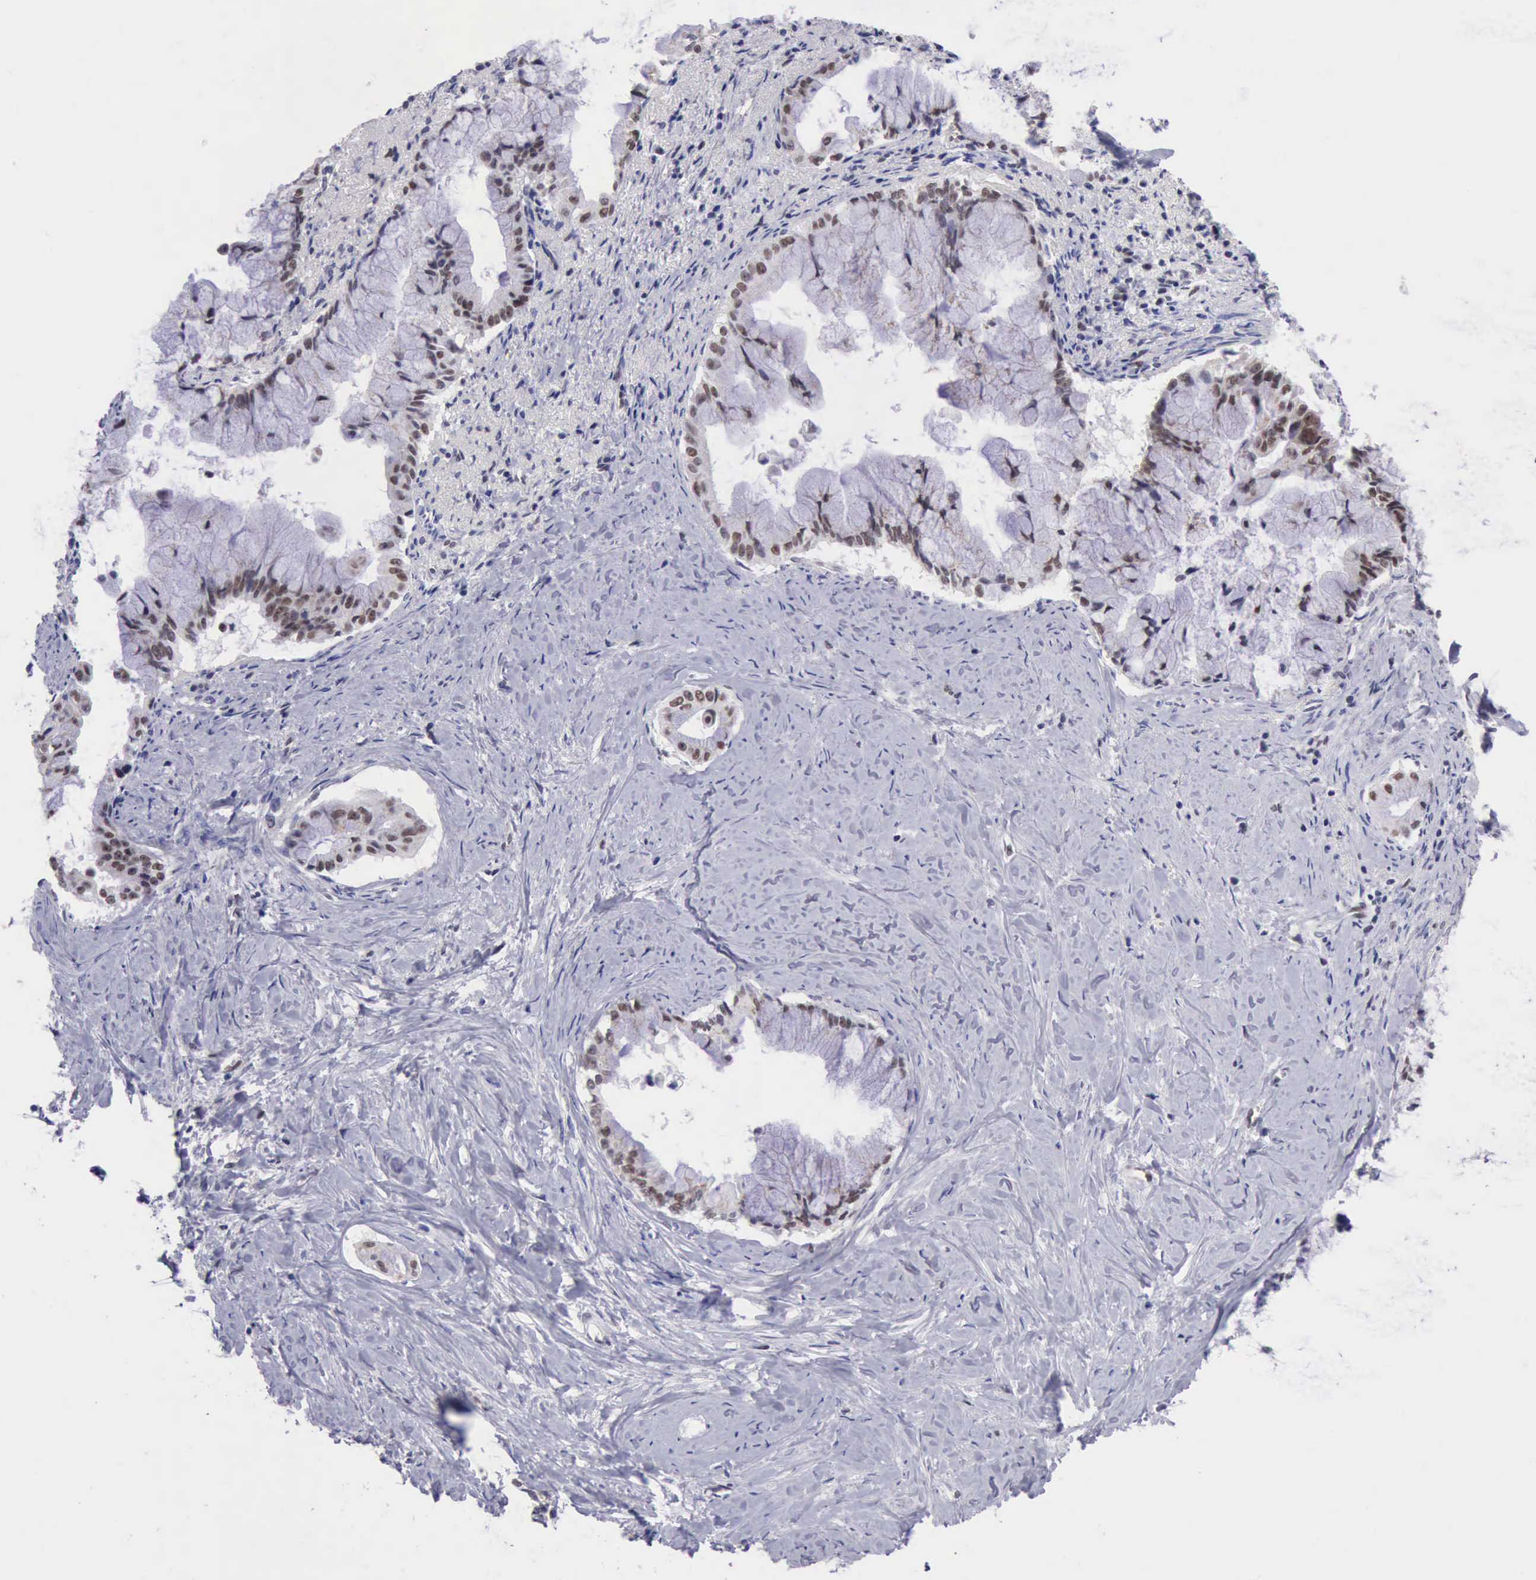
{"staining": {"intensity": "moderate", "quantity": "25%-75%", "location": "nuclear"}, "tissue": "pancreatic cancer", "cell_type": "Tumor cells", "image_type": "cancer", "snomed": [{"axis": "morphology", "description": "Adenocarcinoma, NOS"}, {"axis": "topography", "description": "Pancreas"}], "caption": "Immunohistochemistry (IHC) photomicrograph of pancreatic cancer (adenocarcinoma) stained for a protein (brown), which shows medium levels of moderate nuclear positivity in about 25%-75% of tumor cells.", "gene": "ERCC4", "patient": {"sex": "male", "age": 59}}